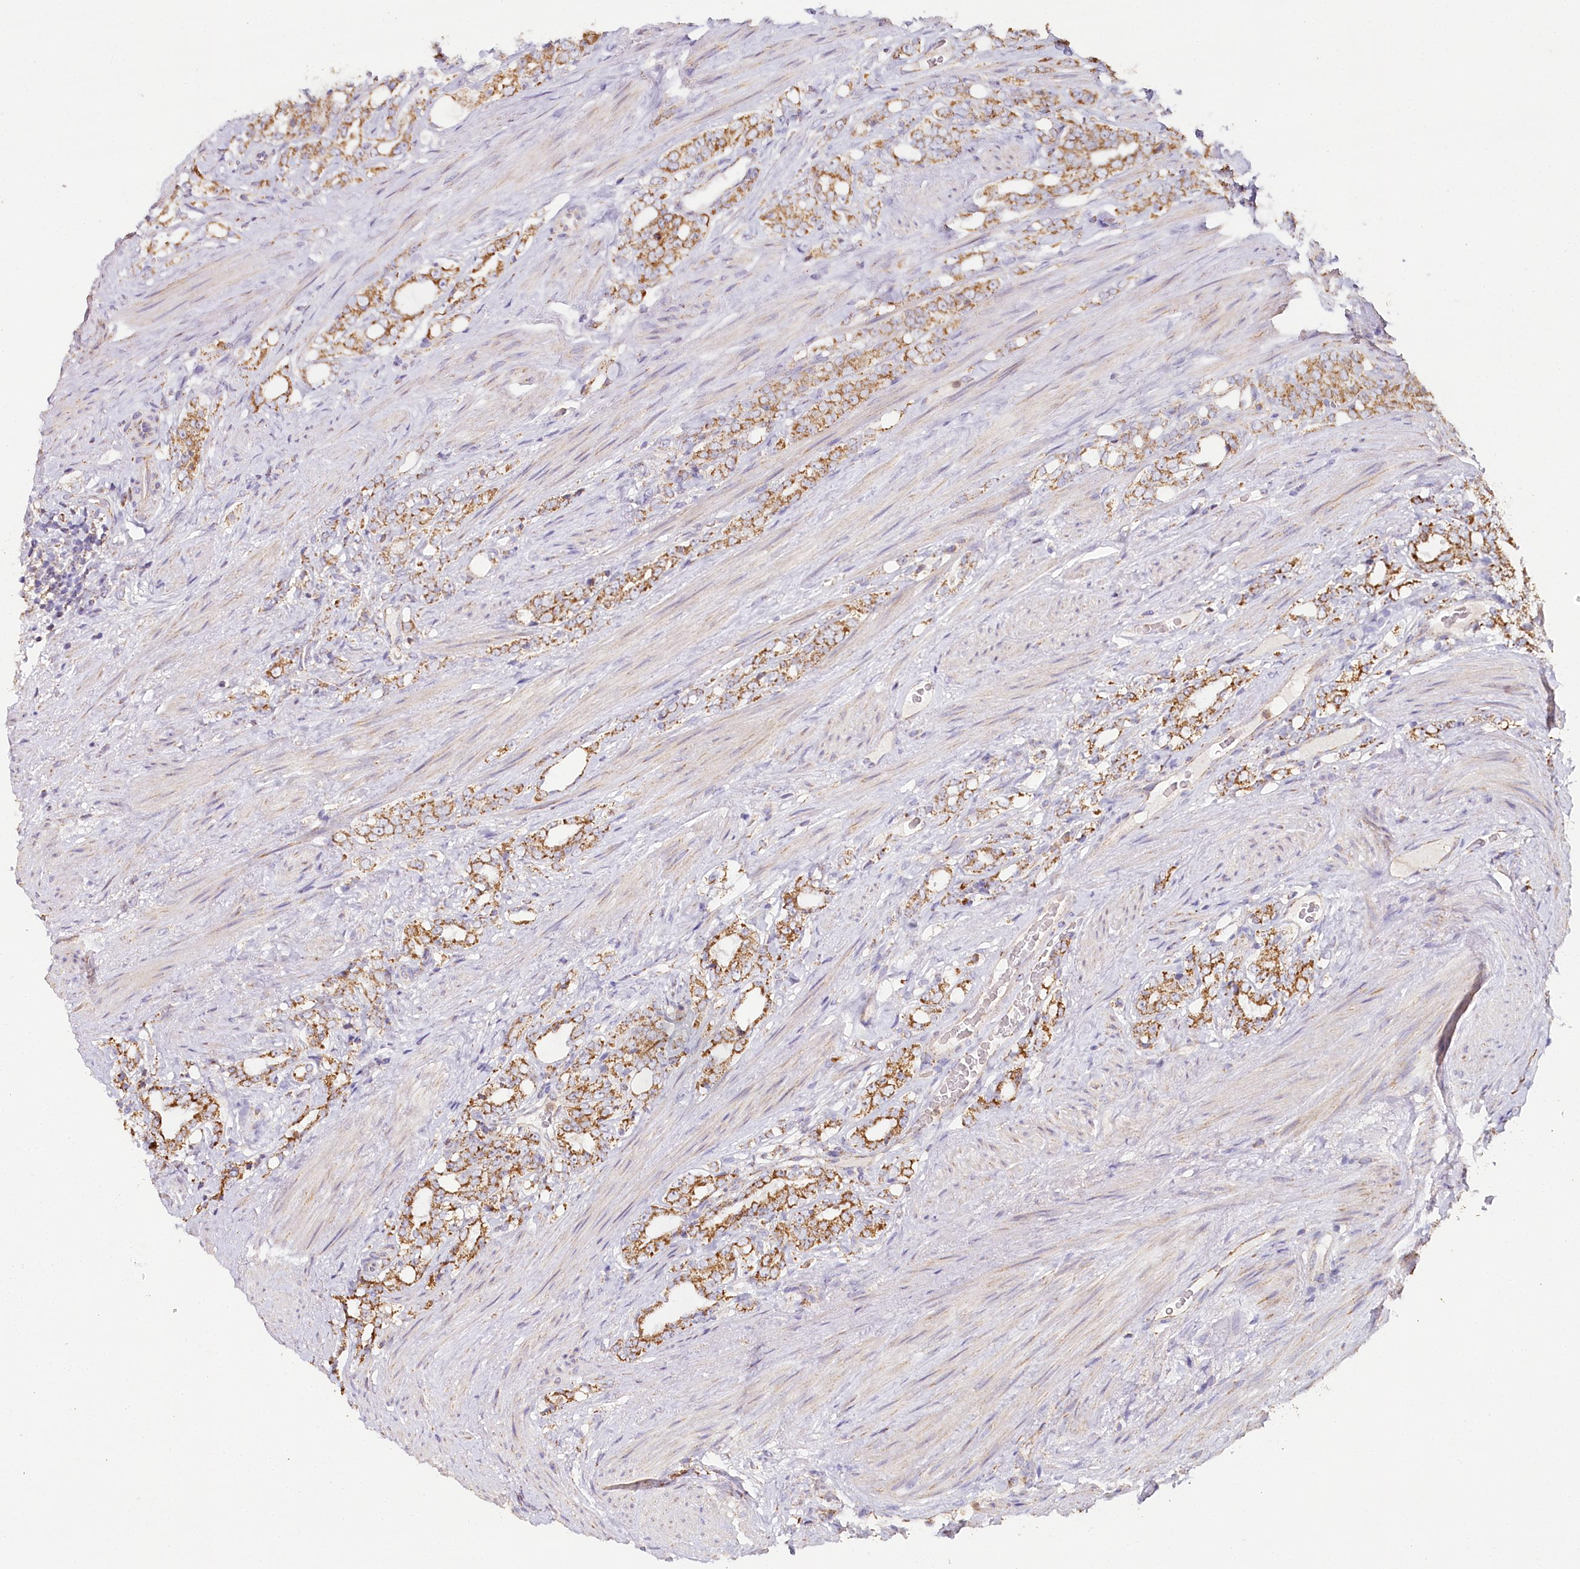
{"staining": {"intensity": "moderate", "quantity": ">75%", "location": "cytoplasmic/membranous"}, "tissue": "prostate cancer", "cell_type": "Tumor cells", "image_type": "cancer", "snomed": [{"axis": "morphology", "description": "Adenocarcinoma, High grade"}, {"axis": "topography", "description": "Prostate"}], "caption": "Human prostate cancer stained with a protein marker shows moderate staining in tumor cells.", "gene": "MMP25", "patient": {"sex": "male", "age": 64}}